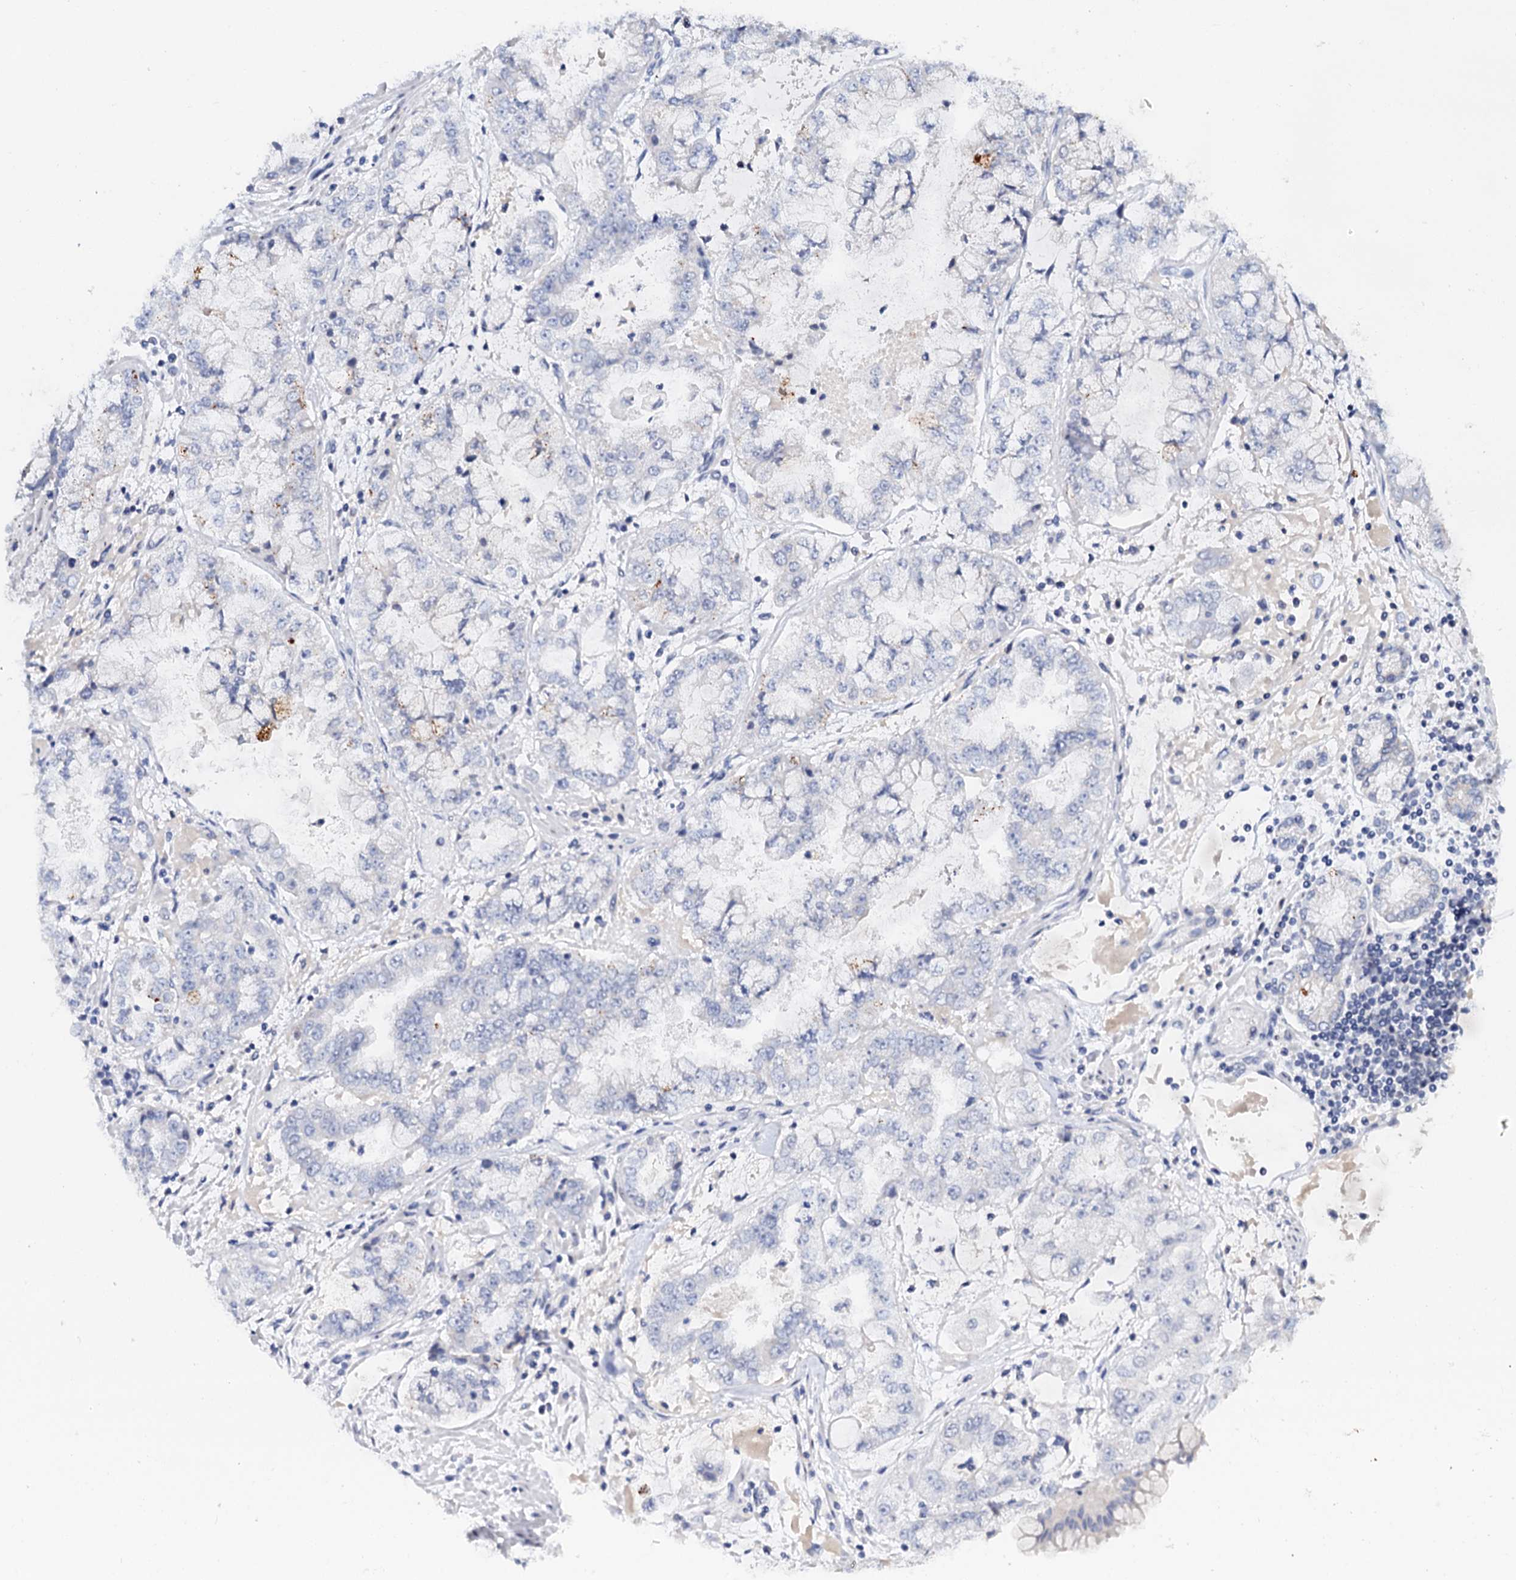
{"staining": {"intensity": "negative", "quantity": "none", "location": "none"}, "tissue": "stomach cancer", "cell_type": "Tumor cells", "image_type": "cancer", "snomed": [{"axis": "morphology", "description": "Adenocarcinoma, NOS"}, {"axis": "topography", "description": "Stomach"}], "caption": "Stomach adenocarcinoma was stained to show a protein in brown. There is no significant positivity in tumor cells.", "gene": "NALF1", "patient": {"sex": "male", "age": 76}}